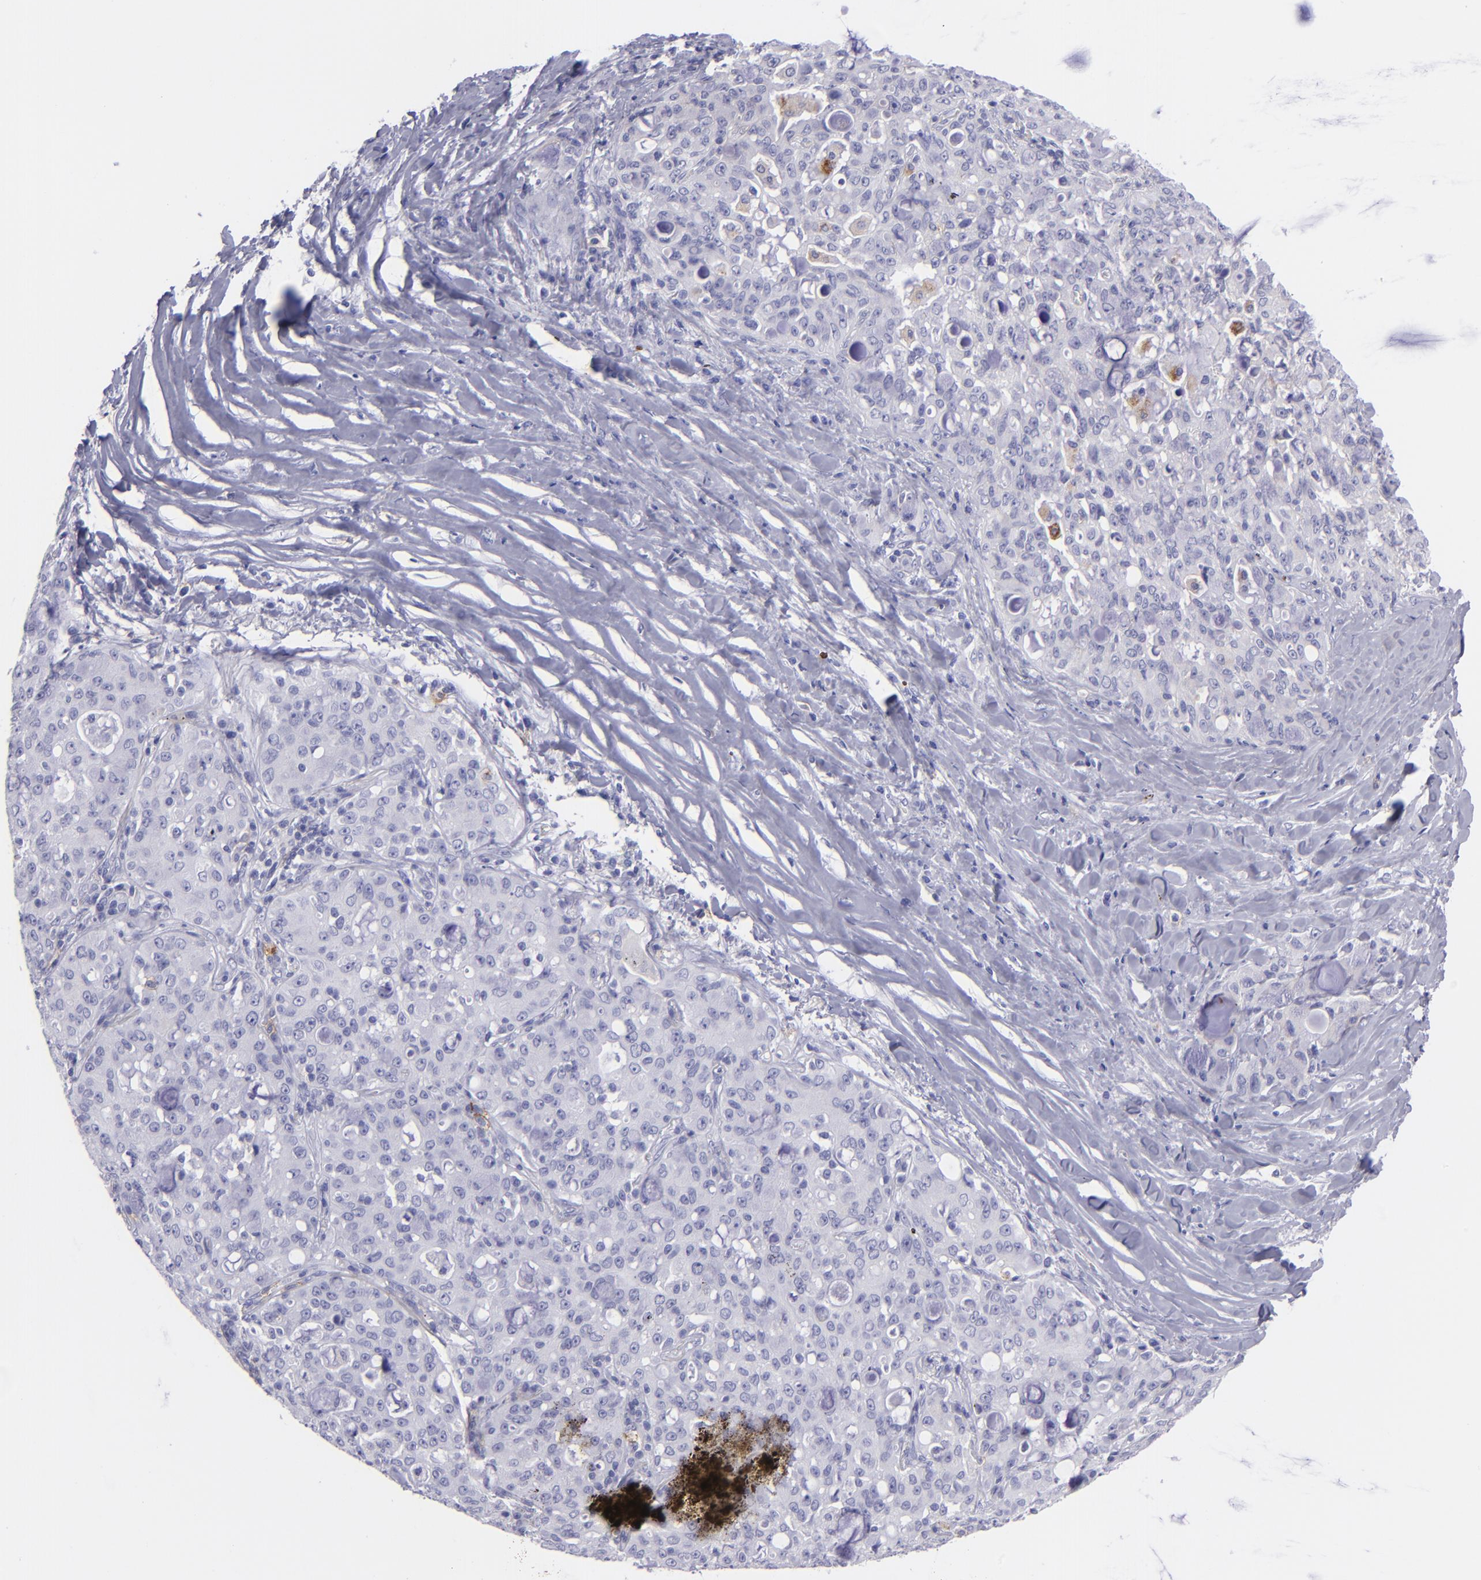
{"staining": {"intensity": "negative", "quantity": "none", "location": "none"}, "tissue": "lung cancer", "cell_type": "Tumor cells", "image_type": "cancer", "snomed": [{"axis": "morphology", "description": "Adenocarcinoma, NOS"}, {"axis": "topography", "description": "Lung"}], "caption": "This image is of lung cancer stained with immunohistochemistry to label a protein in brown with the nuclei are counter-stained blue. There is no staining in tumor cells.", "gene": "CD82", "patient": {"sex": "female", "age": 44}}